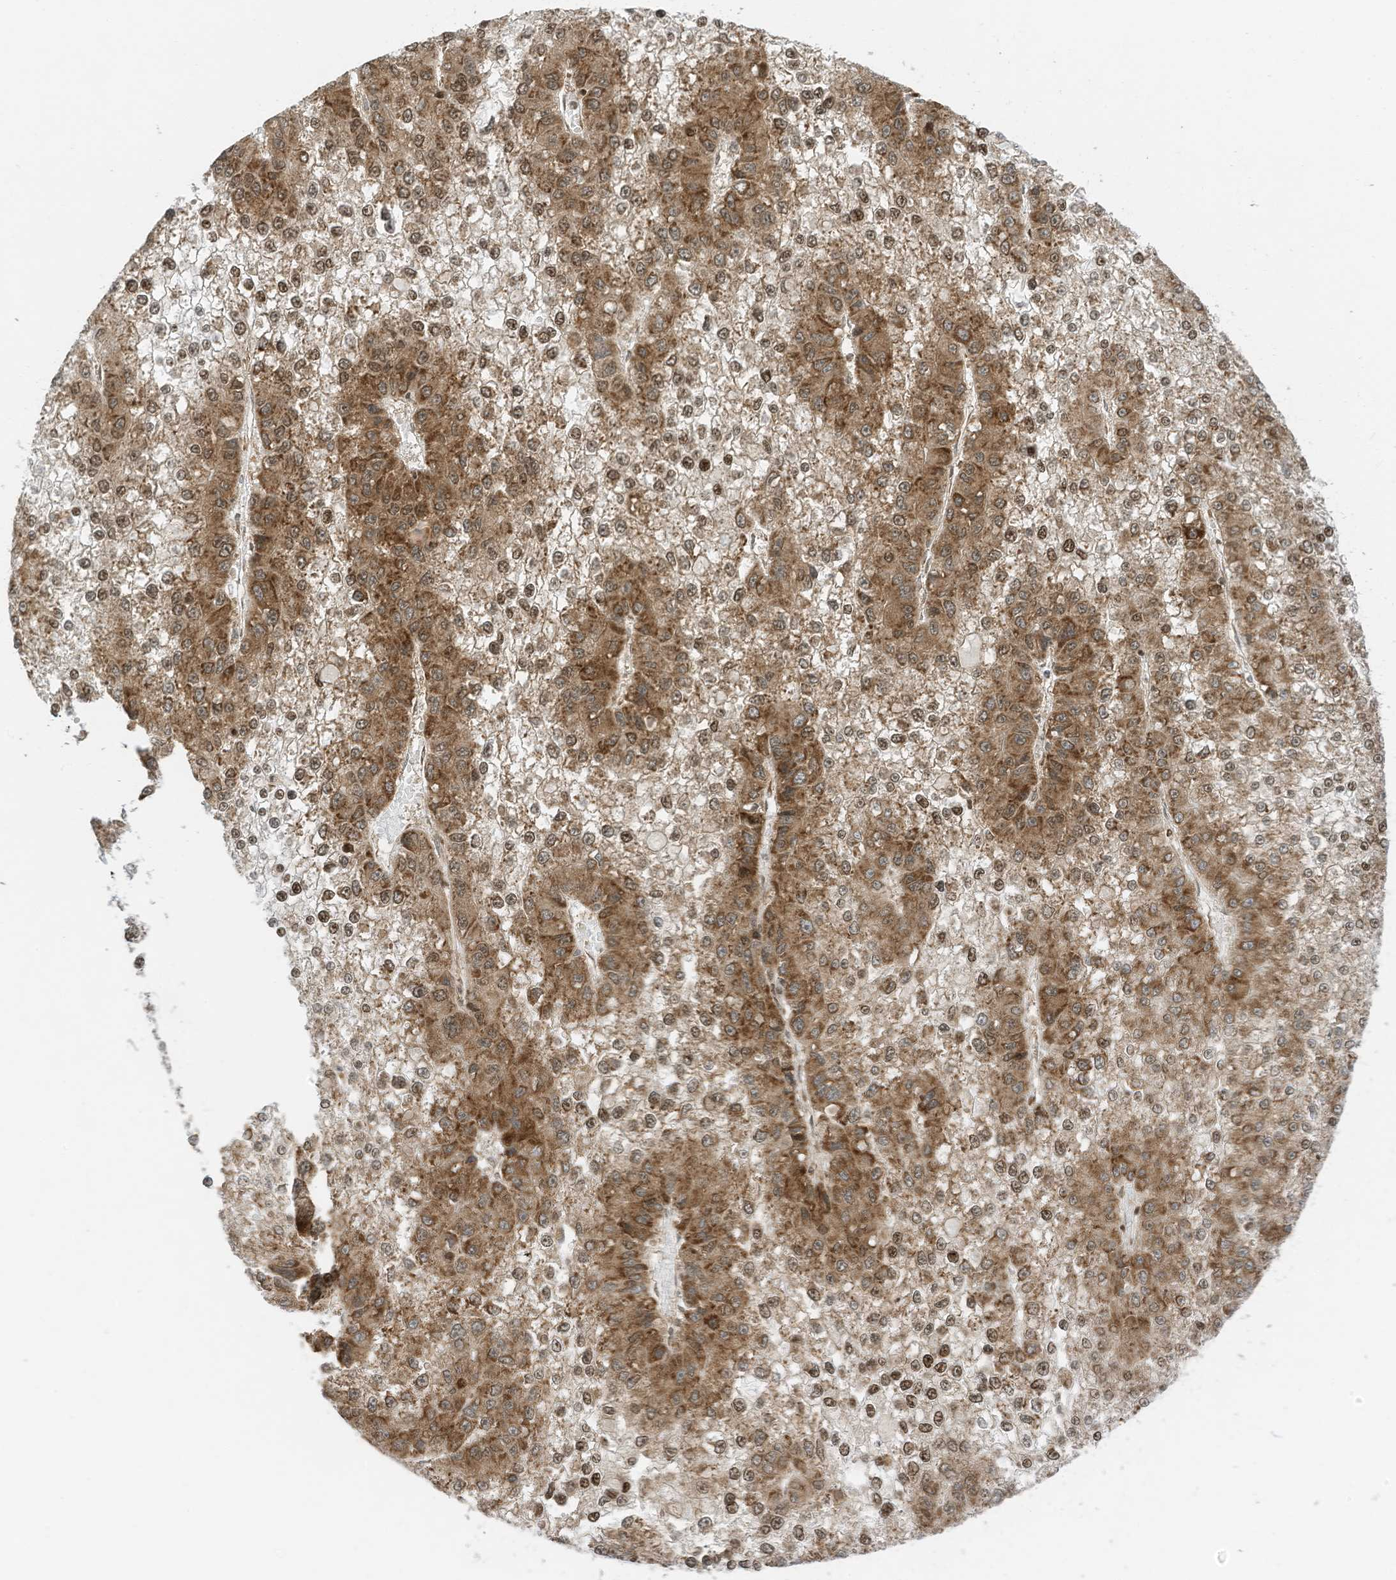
{"staining": {"intensity": "moderate", "quantity": ">75%", "location": "cytoplasmic/membranous,nuclear"}, "tissue": "liver cancer", "cell_type": "Tumor cells", "image_type": "cancer", "snomed": [{"axis": "morphology", "description": "Carcinoma, Hepatocellular, NOS"}, {"axis": "topography", "description": "Liver"}], "caption": "There is medium levels of moderate cytoplasmic/membranous and nuclear expression in tumor cells of liver hepatocellular carcinoma, as demonstrated by immunohistochemical staining (brown color).", "gene": "EDF1", "patient": {"sex": "female", "age": 73}}